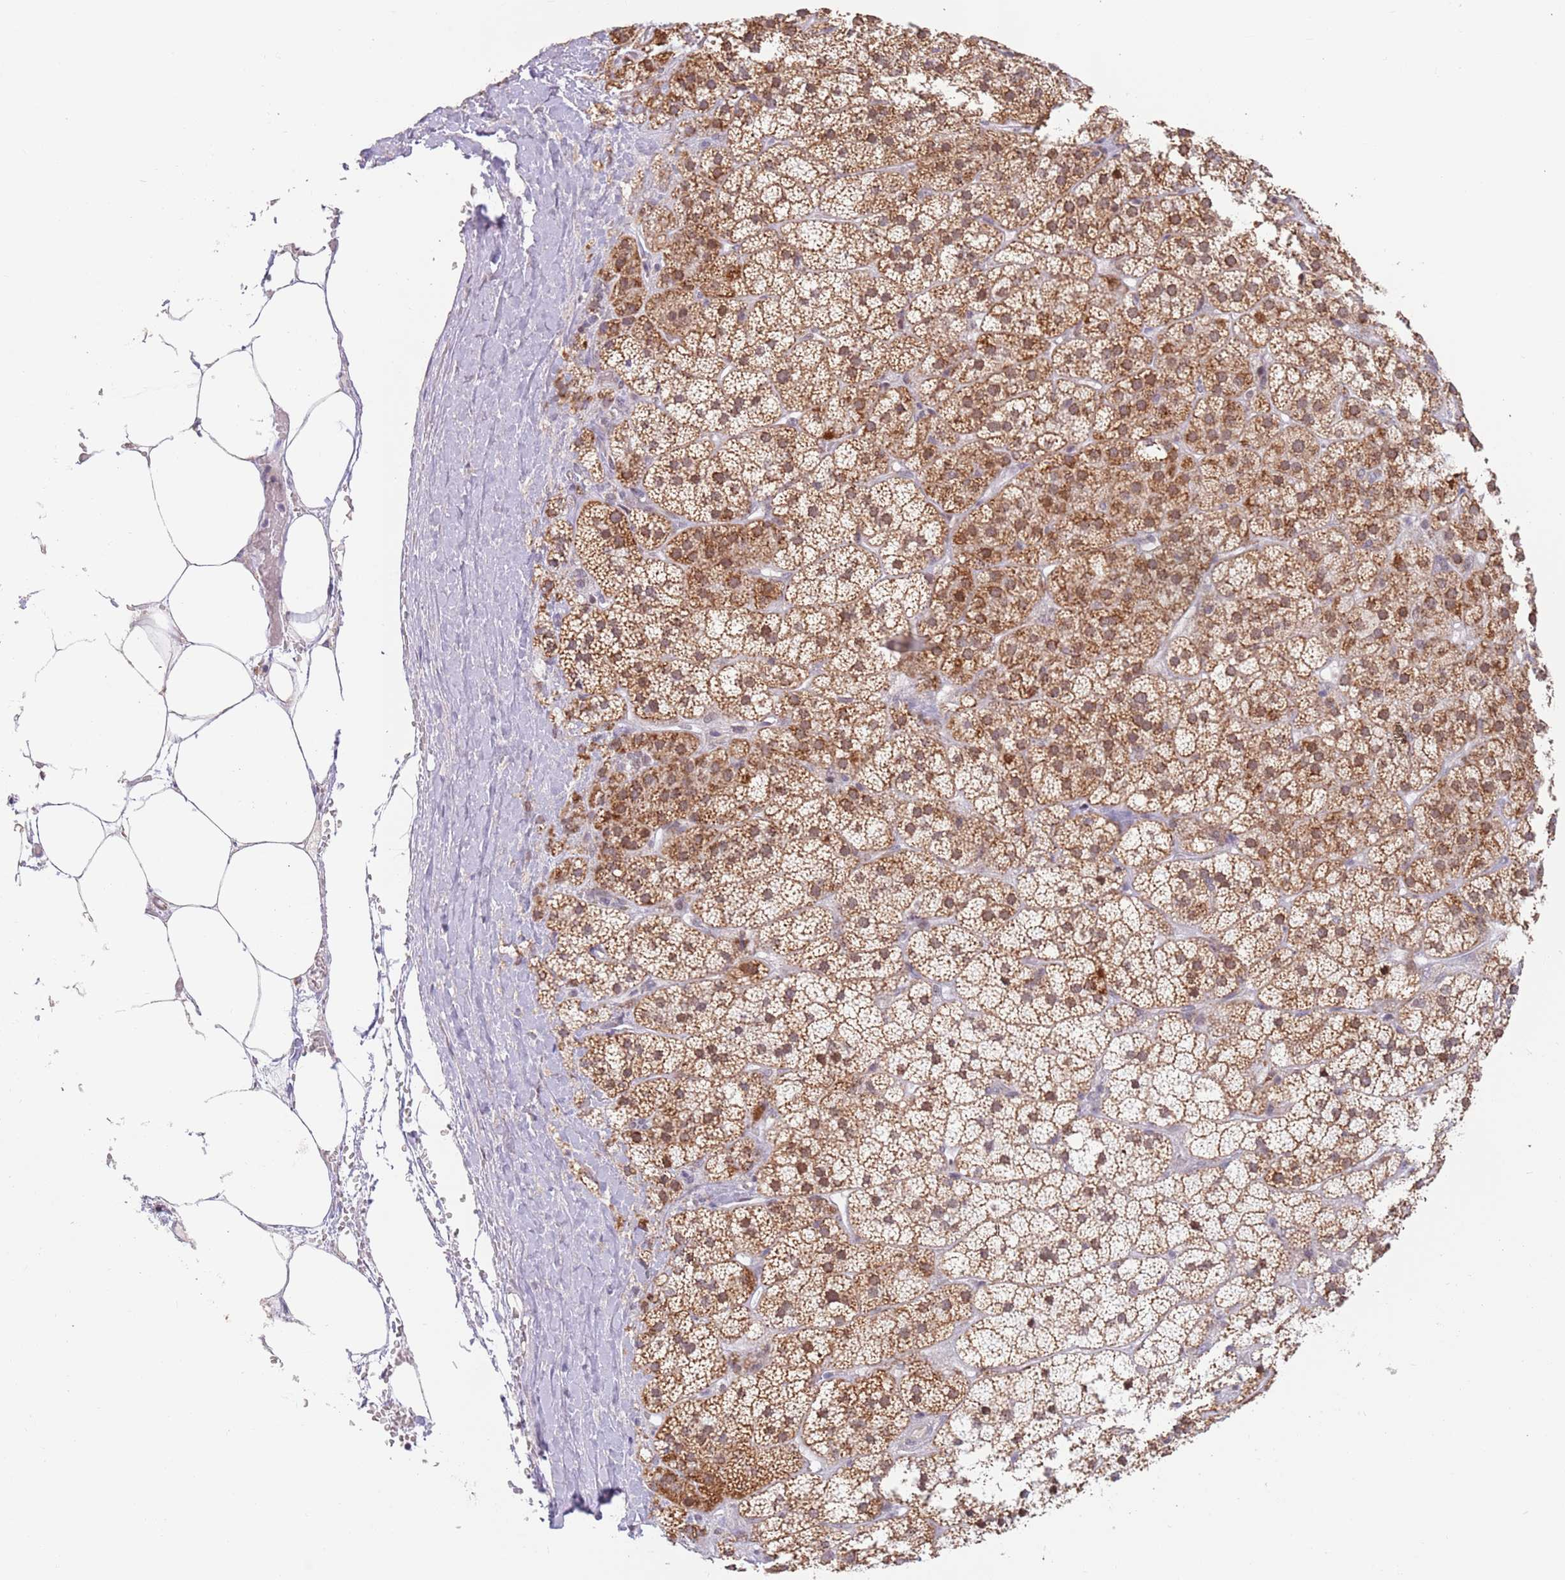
{"staining": {"intensity": "strong", "quantity": "25%-75%", "location": "cytoplasmic/membranous"}, "tissue": "adrenal gland", "cell_type": "Glandular cells", "image_type": "normal", "snomed": [{"axis": "morphology", "description": "Normal tissue, NOS"}, {"axis": "topography", "description": "Adrenal gland"}], "caption": "Strong cytoplasmic/membranous protein positivity is identified in approximately 25%-75% of glandular cells in adrenal gland. The staining was performed using DAB (3,3'-diaminobenzidine) to visualize the protein expression in brown, while the nuclei were stained in blue with hematoxylin (Magnification: 20x).", "gene": "TIMM13", "patient": {"sex": "female", "age": 70}}